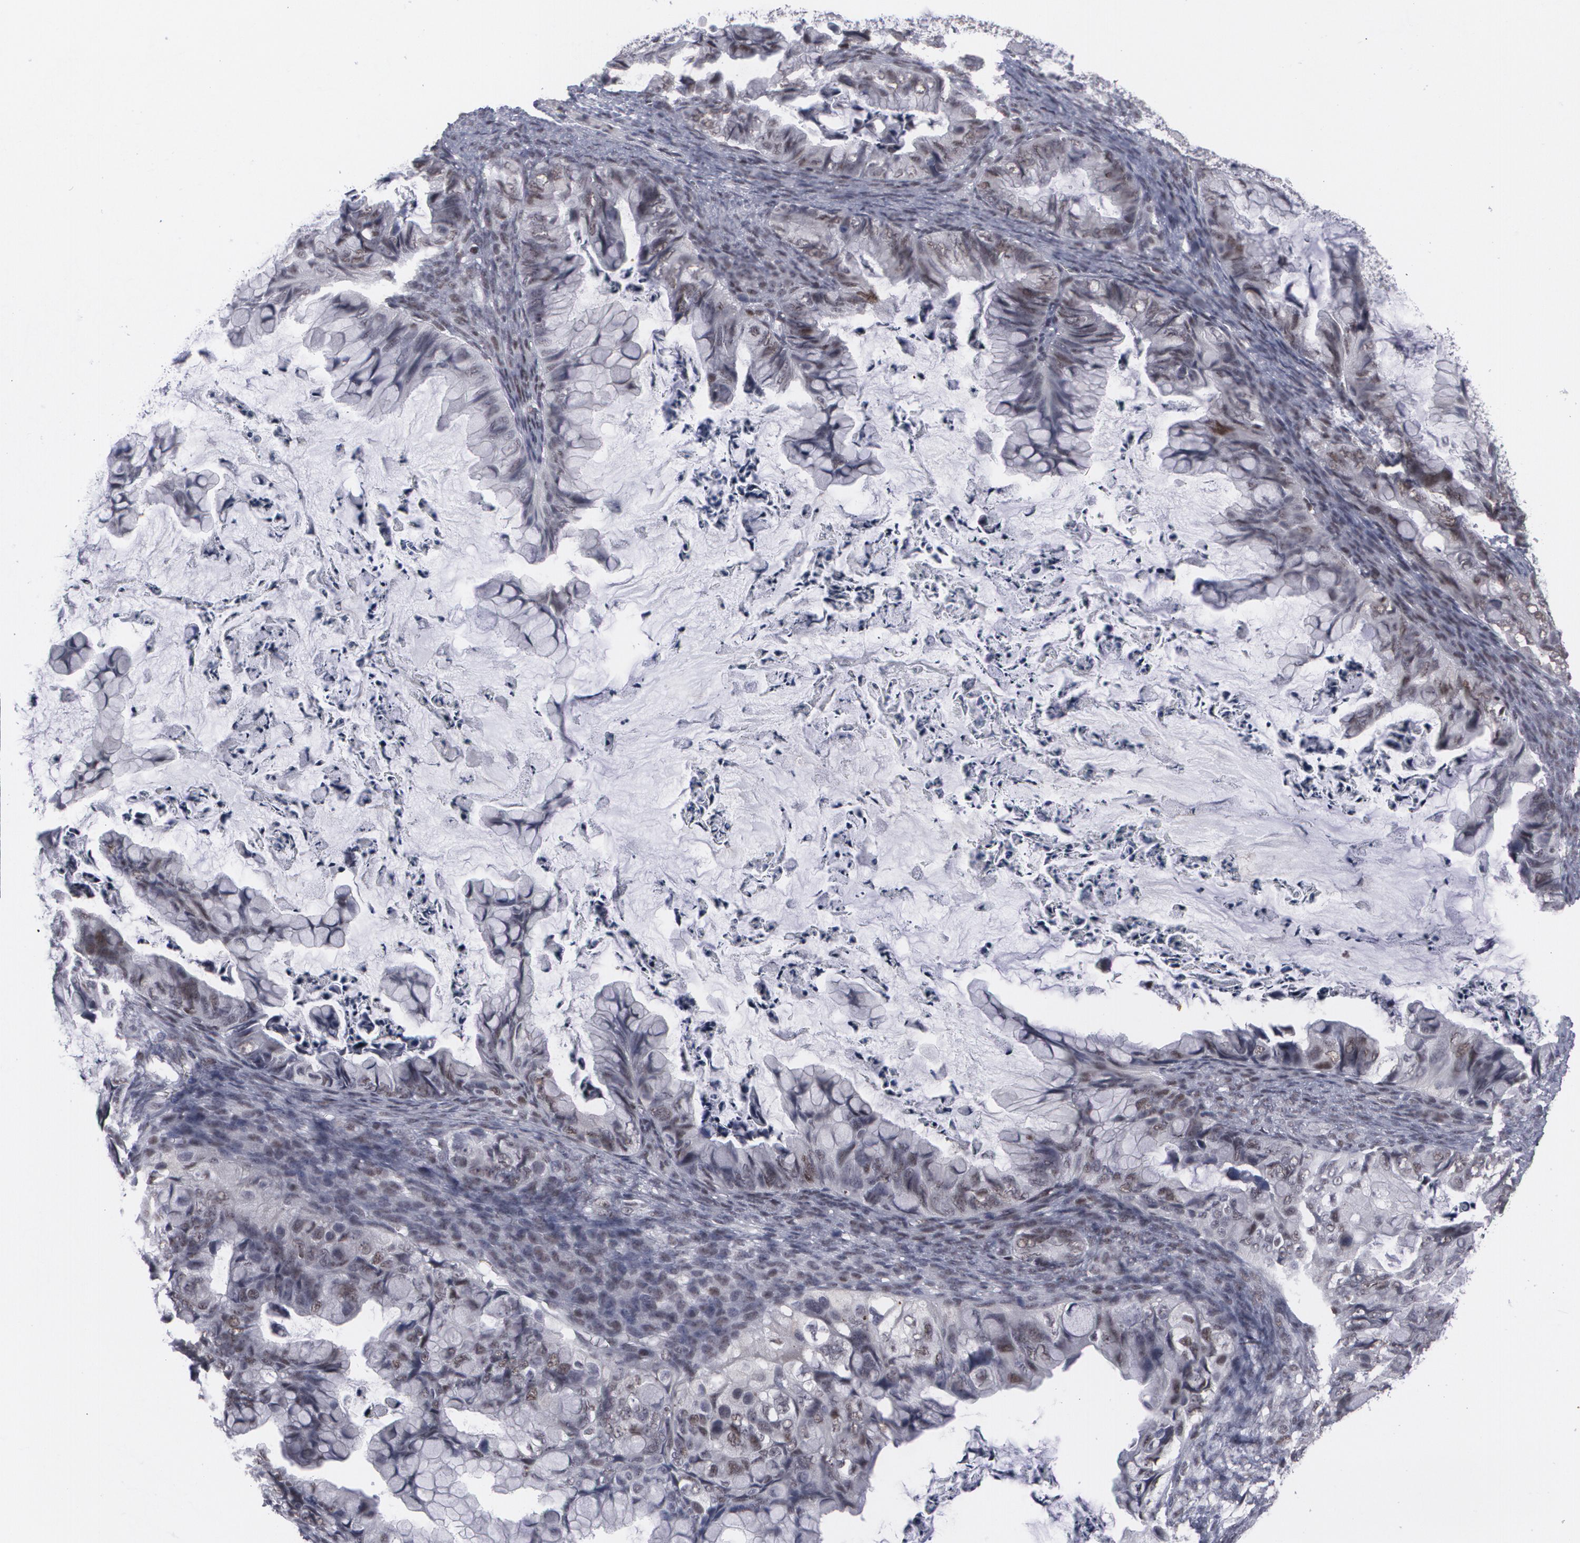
{"staining": {"intensity": "weak", "quantity": "<25%", "location": "nuclear"}, "tissue": "ovarian cancer", "cell_type": "Tumor cells", "image_type": "cancer", "snomed": [{"axis": "morphology", "description": "Cystadenocarcinoma, mucinous, NOS"}, {"axis": "topography", "description": "Ovary"}], "caption": "IHC image of neoplastic tissue: human ovarian cancer (mucinous cystadenocarcinoma) stained with DAB (3,3'-diaminobenzidine) demonstrates no significant protein positivity in tumor cells.", "gene": "MCL1", "patient": {"sex": "female", "age": 36}}